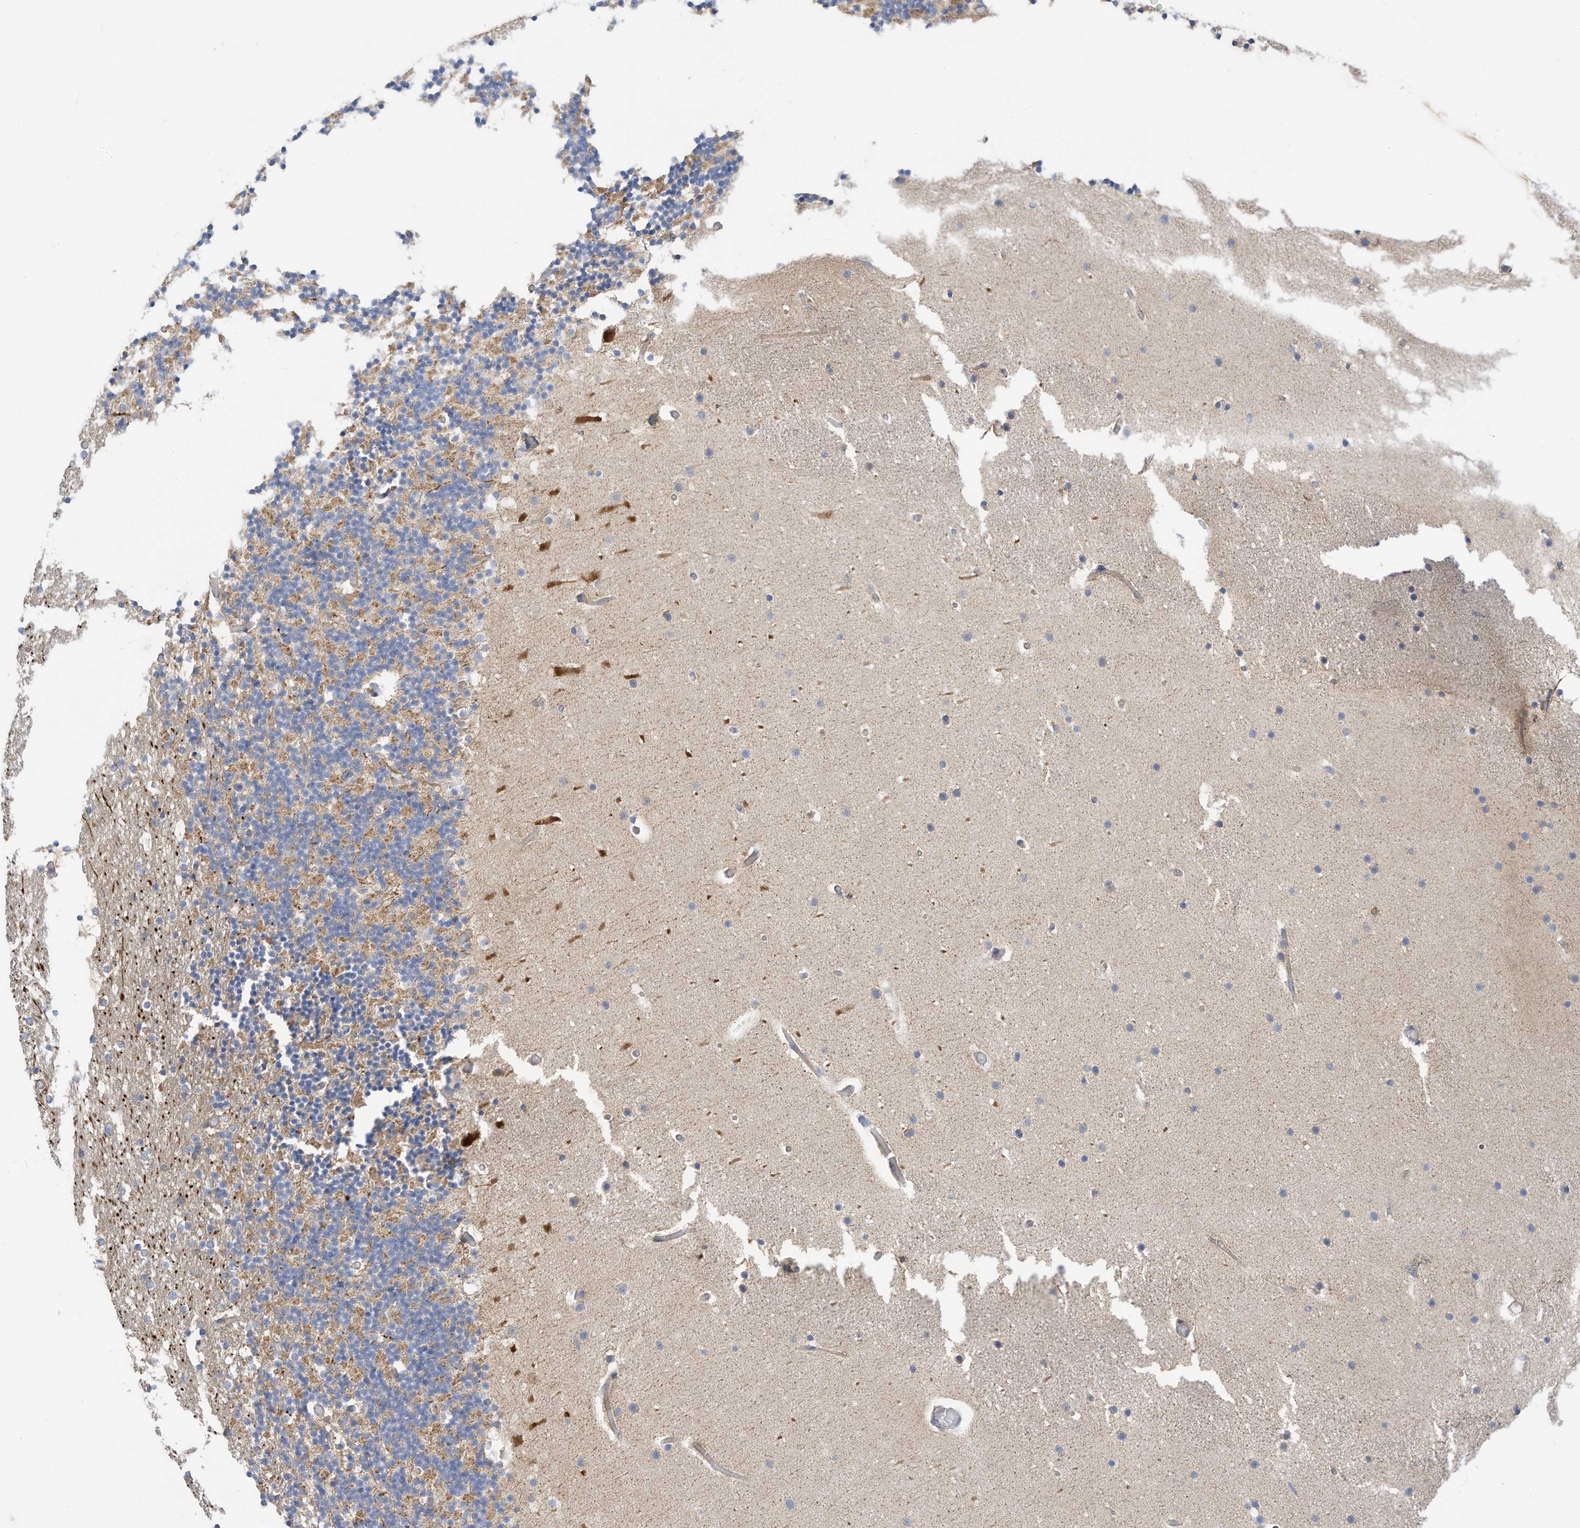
{"staining": {"intensity": "moderate", "quantity": "25%-75%", "location": "cytoplasmic/membranous"}, "tissue": "cerebellum", "cell_type": "Cells in granular layer", "image_type": "normal", "snomed": [{"axis": "morphology", "description": "Normal tissue, NOS"}, {"axis": "topography", "description": "Cerebellum"}], "caption": "Normal cerebellum shows moderate cytoplasmic/membranous positivity in about 25%-75% of cells in granular layer.", "gene": "RHOH", "patient": {"sex": "male", "age": 57}}